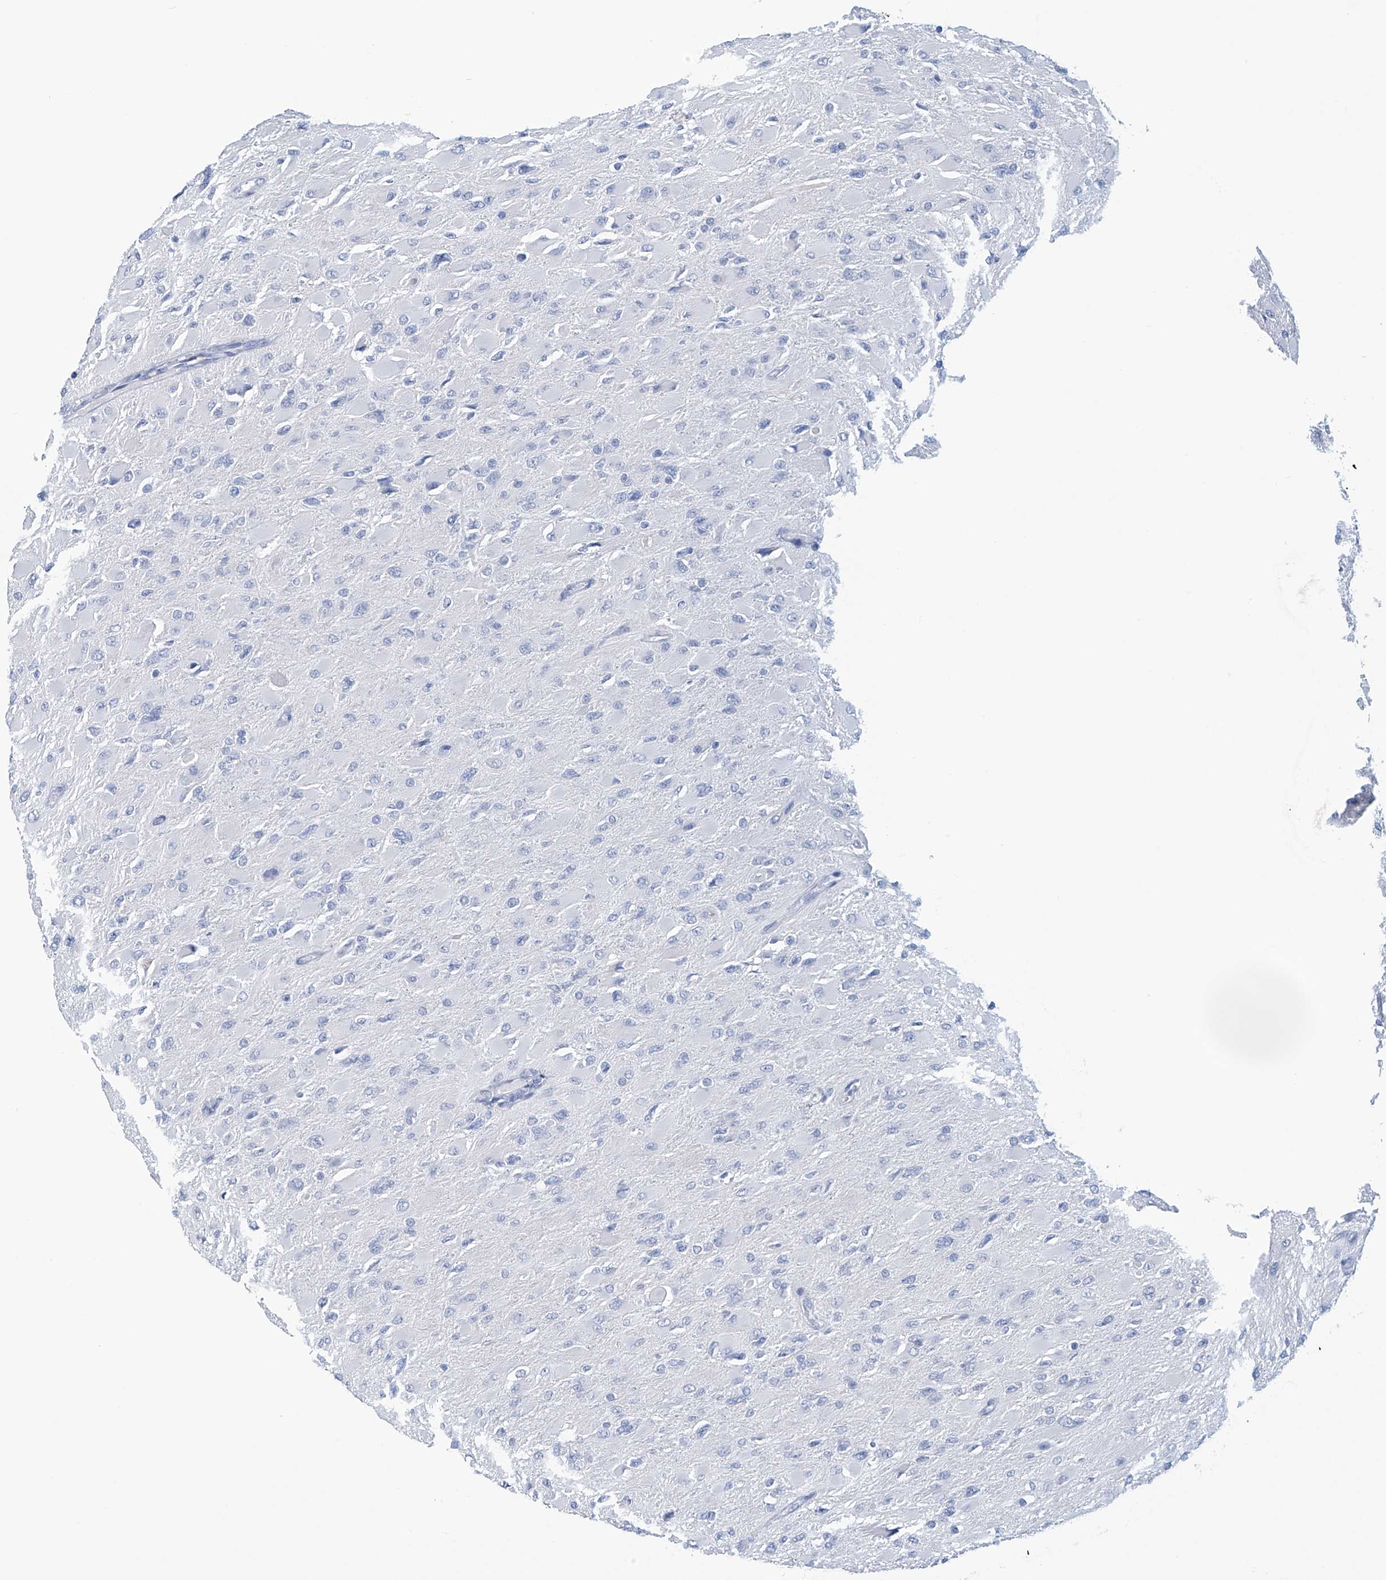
{"staining": {"intensity": "negative", "quantity": "none", "location": "none"}, "tissue": "glioma", "cell_type": "Tumor cells", "image_type": "cancer", "snomed": [{"axis": "morphology", "description": "Glioma, malignant, High grade"}, {"axis": "topography", "description": "Cerebral cortex"}], "caption": "Tumor cells show no significant protein staining in glioma. (DAB immunohistochemistry (IHC), high magnification).", "gene": "DSP", "patient": {"sex": "female", "age": 36}}